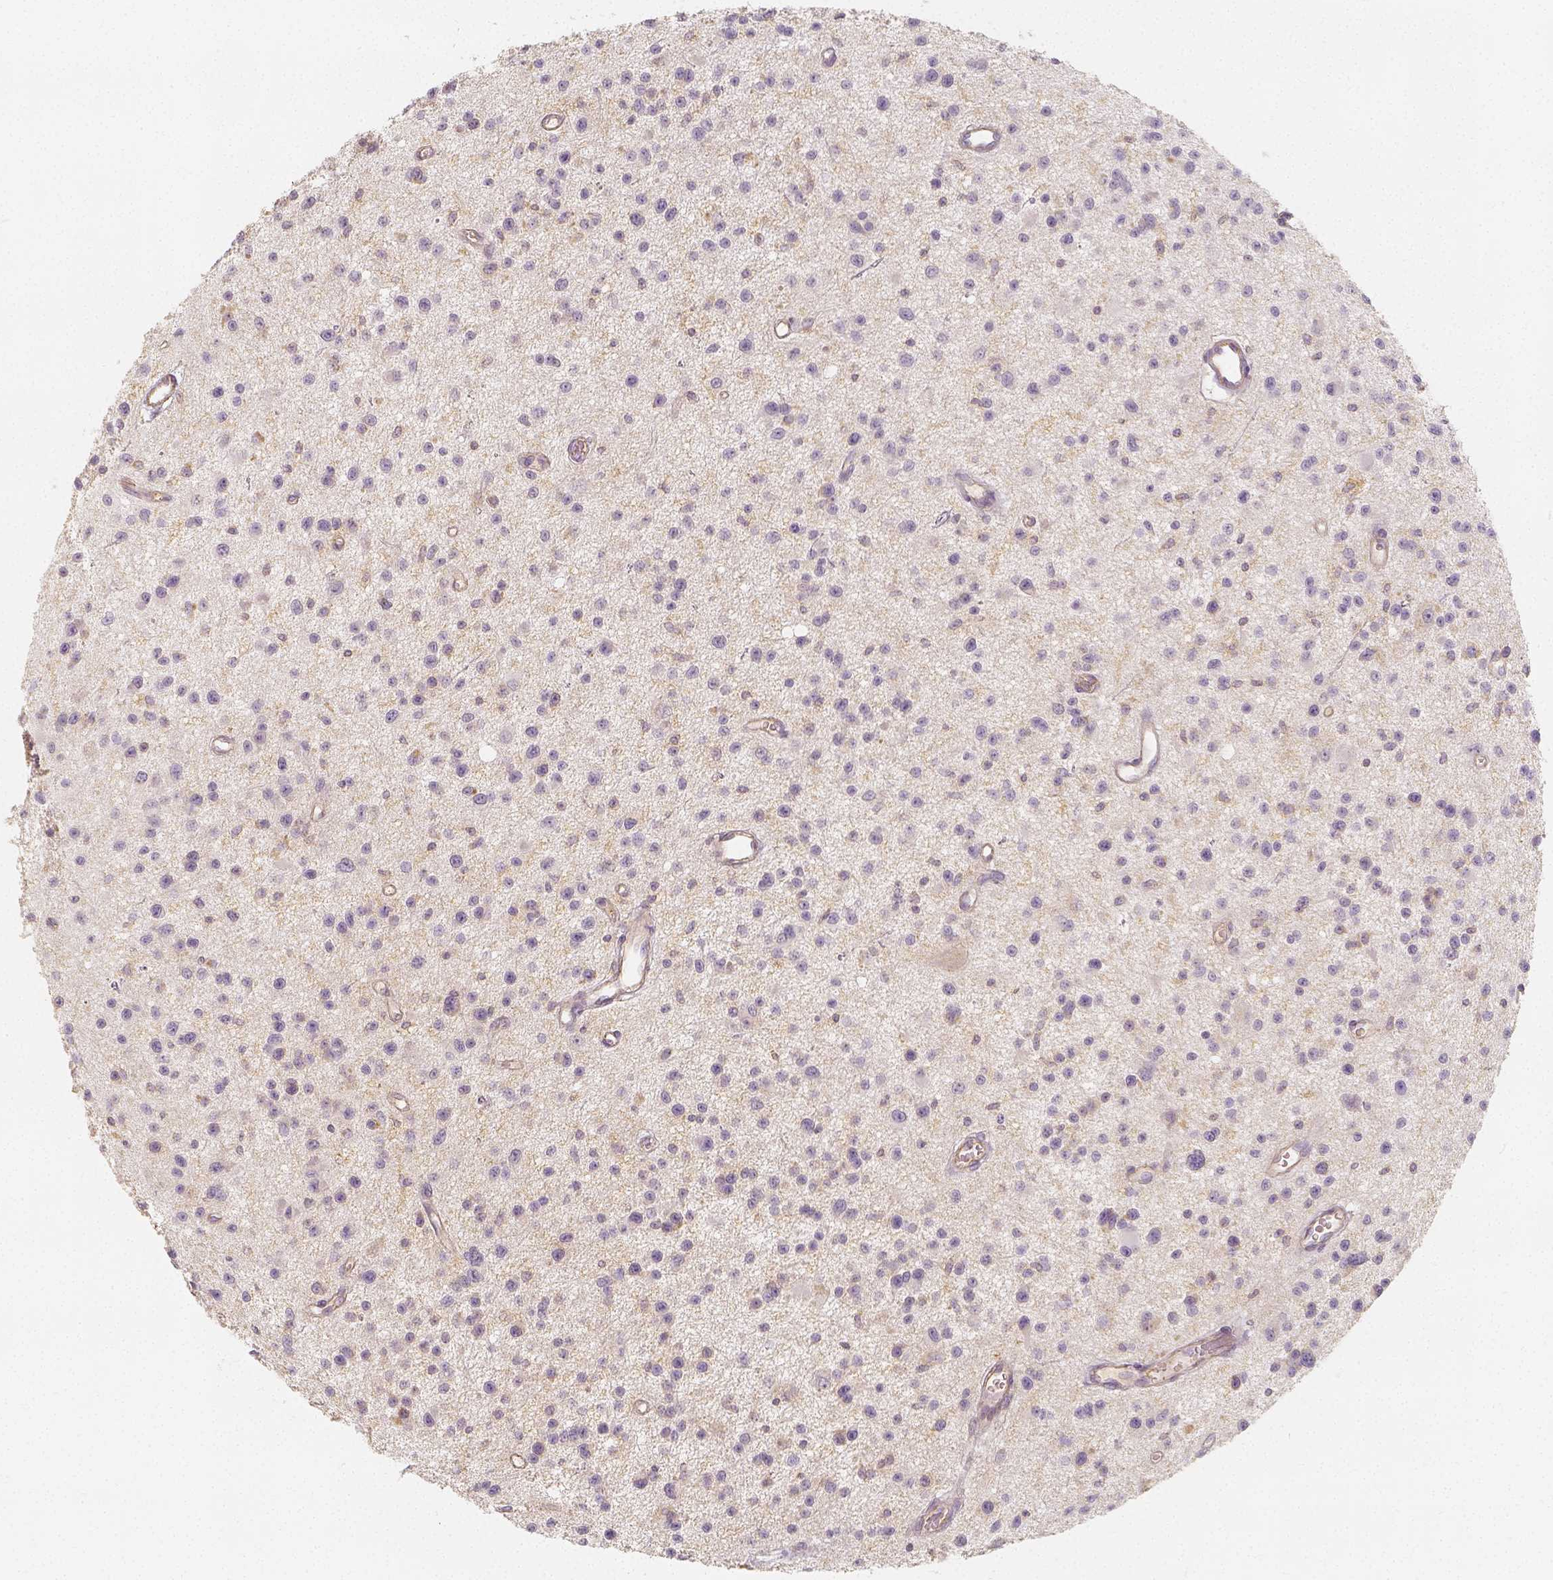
{"staining": {"intensity": "weak", "quantity": ">75%", "location": "cytoplasmic/membranous"}, "tissue": "glioma", "cell_type": "Tumor cells", "image_type": "cancer", "snomed": [{"axis": "morphology", "description": "Glioma, malignant, Low grade"}, {"axis": "topography", "description": "Brain"}], "caption": "High-power microscopy captured an immunohistochemistry (IHC) histopathology image of malignant glioma (low-grade), revealing weak cytoplasmic/membranous expression in approximately >75% of tumor cells.", "gene": "PTPRJ", "patient": {"sex": "male", "age": 43}}